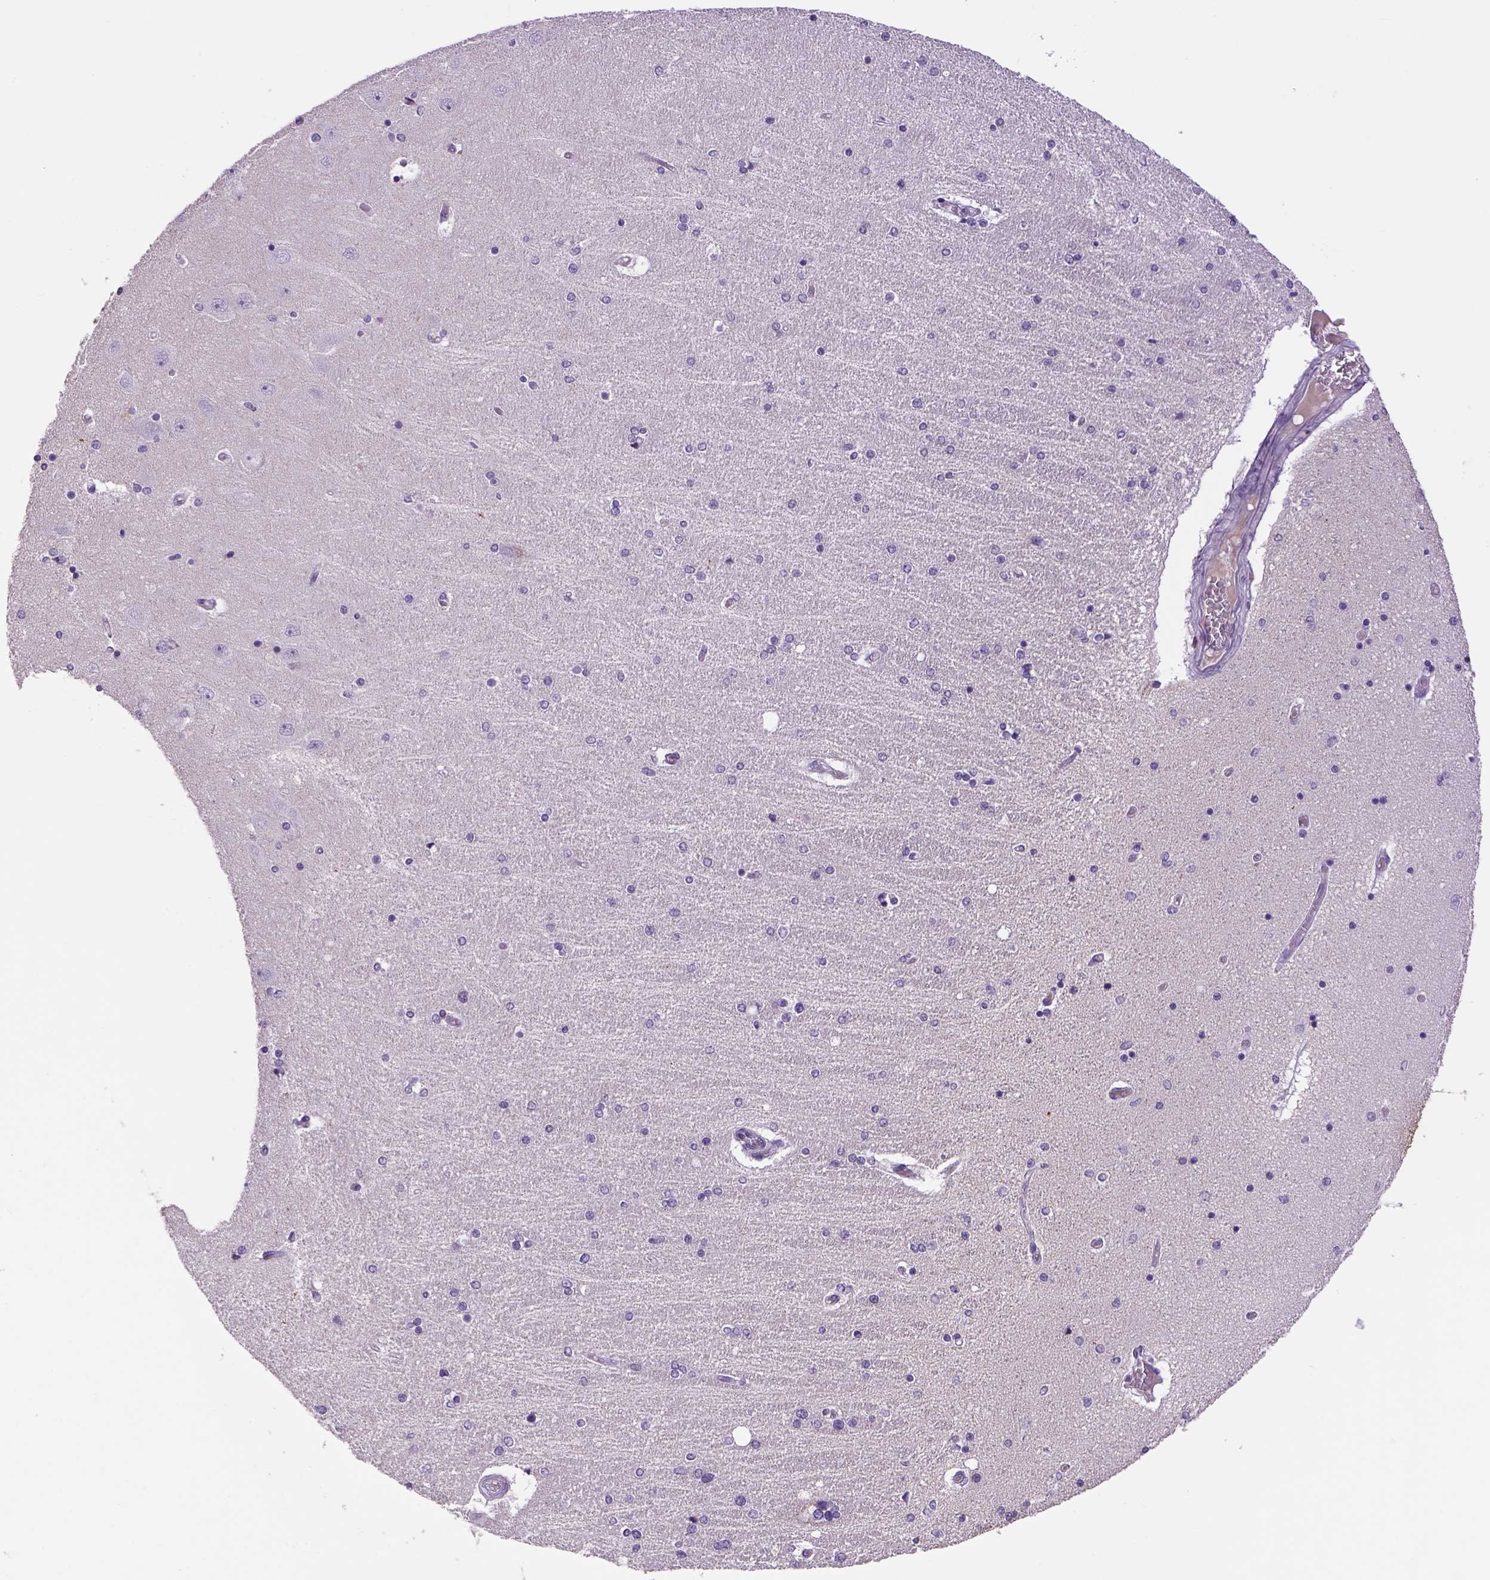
{"staining": {"intensity": "negative", "quantity": "none", "location": "none"}, "tissue": "hippocampus", "cell_type": "Glial cells", "image_type": "normal", "snomed": [{"axis": "morphology", "description": "Normal tissue, NOS"}, {"axis": "topography", "description": "Hippocampus"}], "caption": "Immunohistochemistry (IHC) histopathology image of benign human hippocampus stained for a protein (brown), which reveals no expression in glial cells.", "gene": "DBH", "patient": {"sex": "female", "age": 54}}